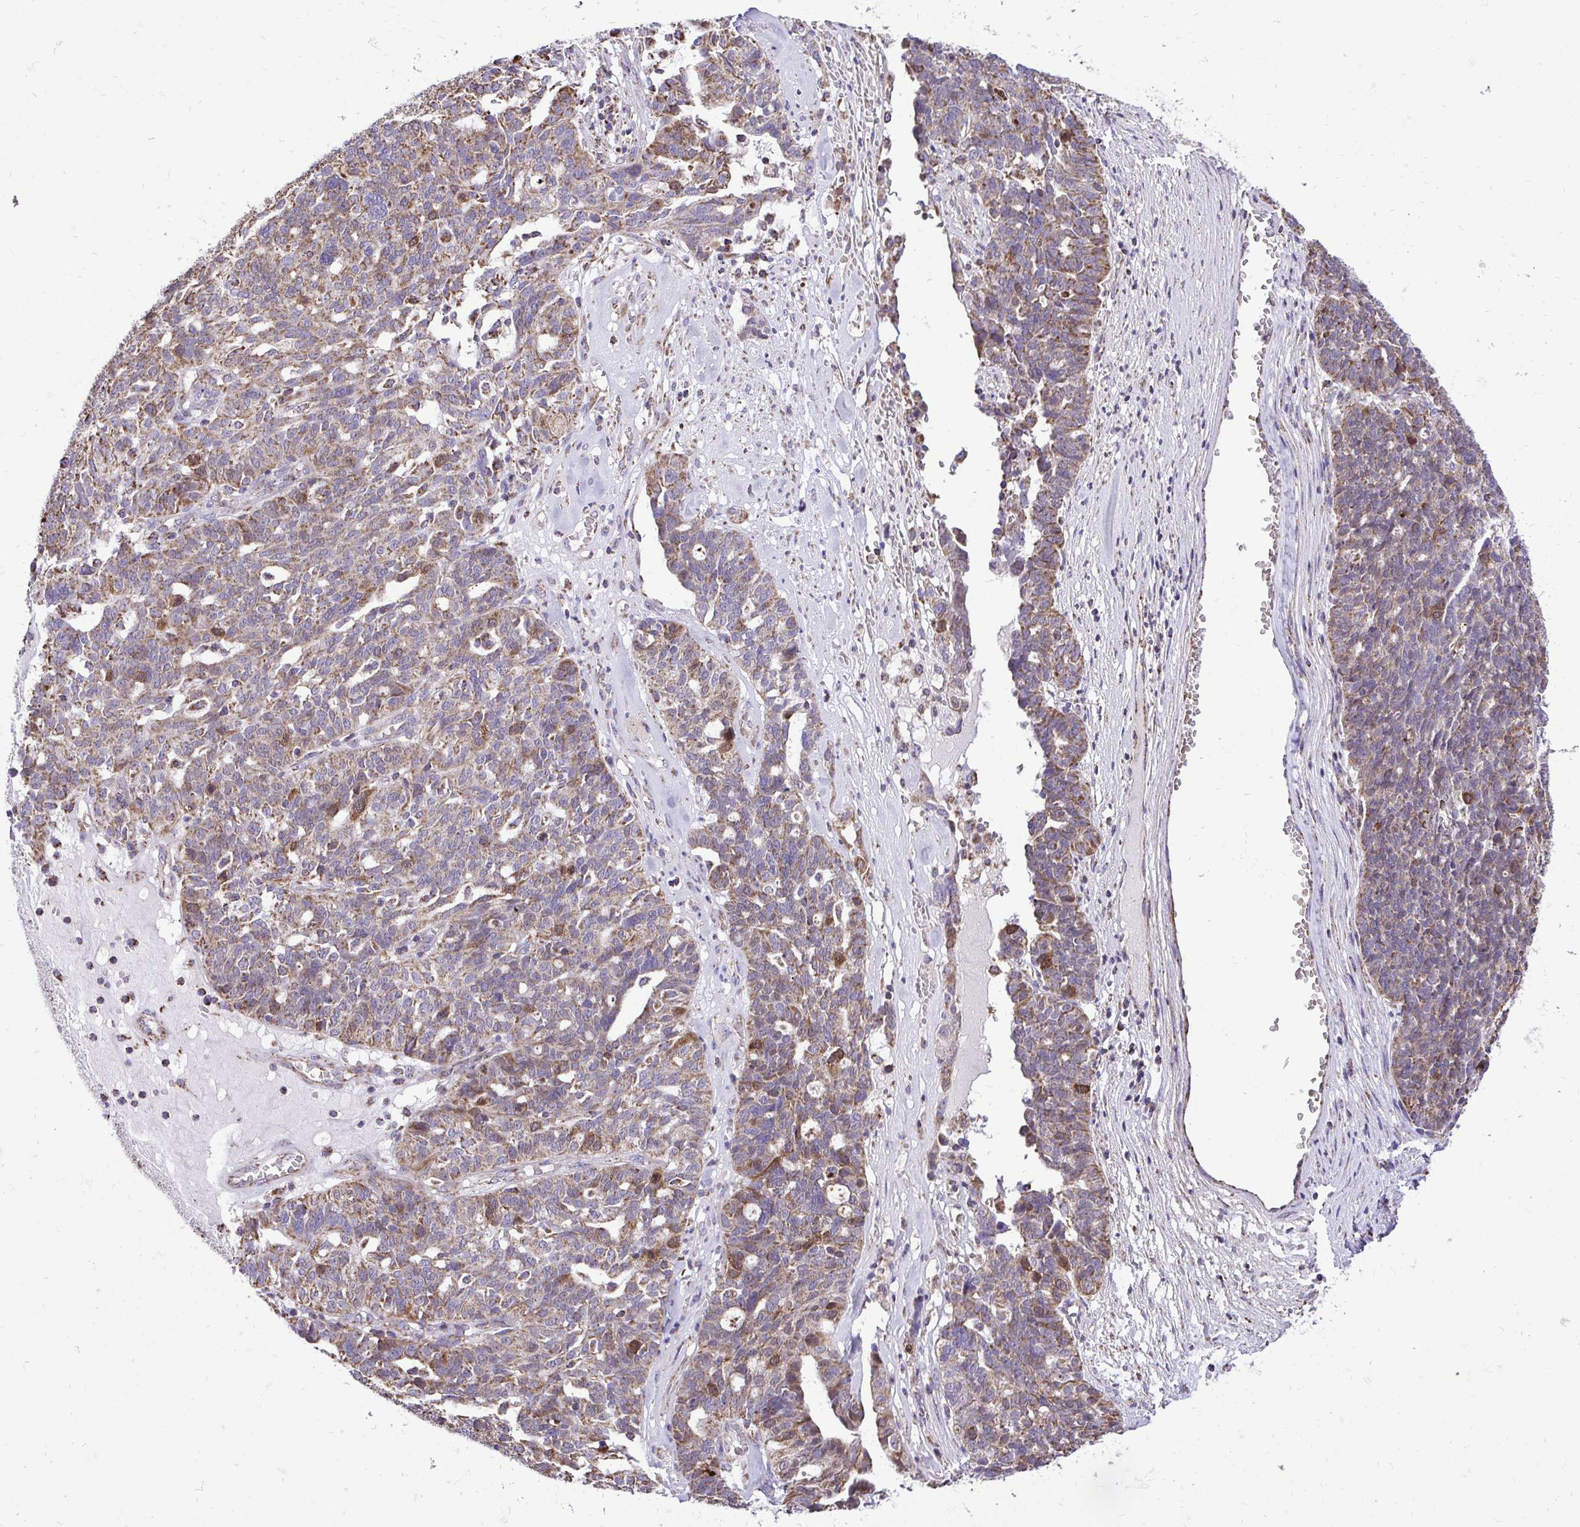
{"staining": {"intensity": "moderate", "quantity": ">75%", "location": "cytoplasmic/membranous"}, "tissue": "ovarian cancer", "cell_type": "Tumor cells", "image_type": "cancer", "snomed": [{"axis": "morphology", "description": "Cystadenocarcinoma, serous, NOS"}, {"axis": "topography", "description": "Ovary"}], "caption": "Human ovarian cancer stained with a protein marker demonstrates moderate staining in tumor cells.", "gene": "UBE2C", "patient": {"sex": "female", "age": 59}}